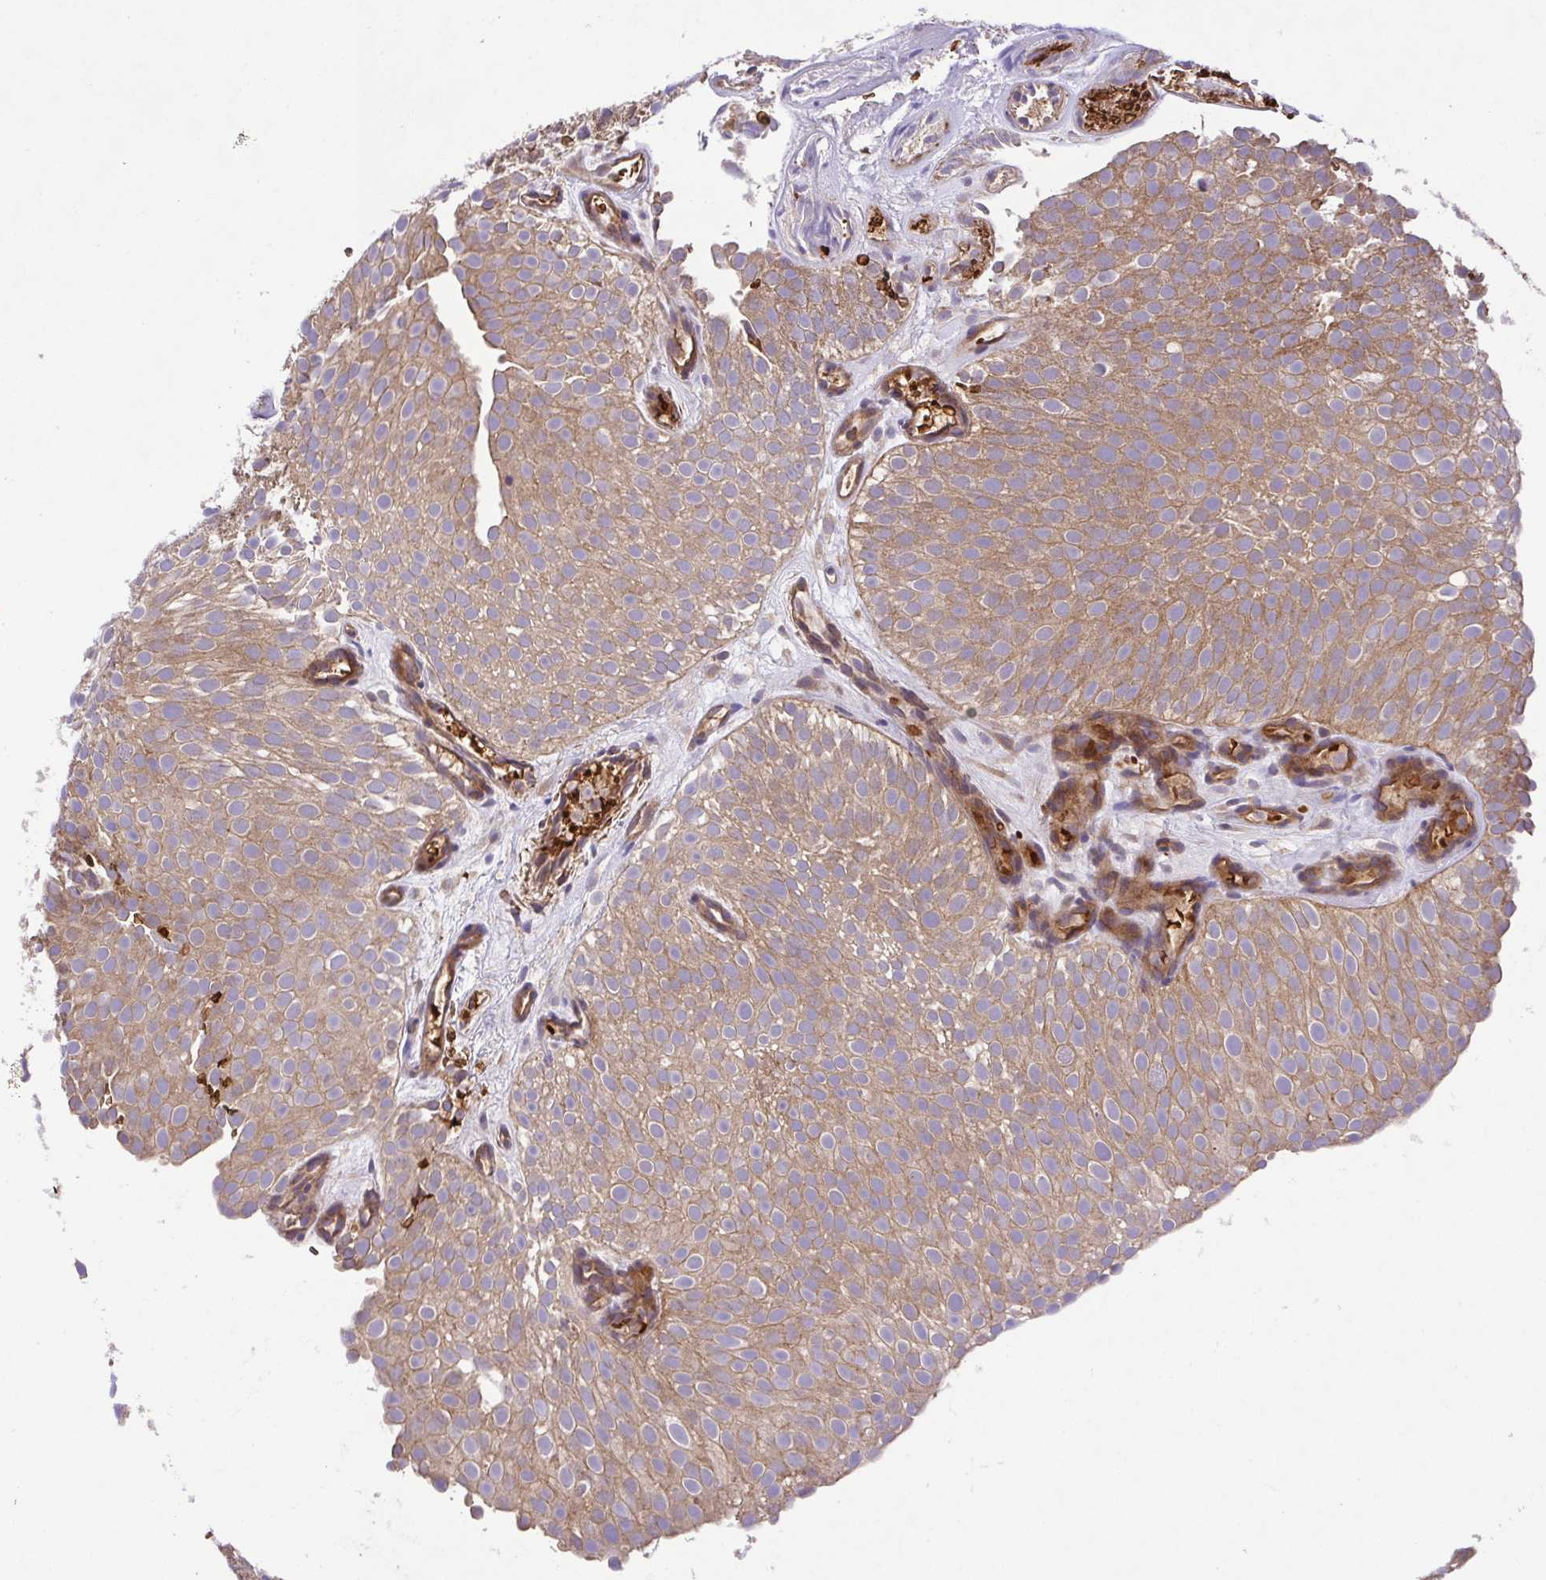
{"staining": {"intensity": "weak", "quantity": ">75%", "location": "cytoplasmic/membranous"}, "tissue": "urothelial cancer", "cell_type": "Tumor cells", "image_type": "cancer", "snomed": [{"axis": "morphology", "description": "Urothelial carcinoma, Low grade"}, {"axis": "topography", "description": "Urinary bladder"}], "caption": "A photomicrograph showing weak cytoplasmic/membranous staining in about >75% of tumor cells in urothelial cancer, as visualized by brown immunohistochemical staining.", "gene": "IDE", "patient": {"sex": "male", "age": 78}}